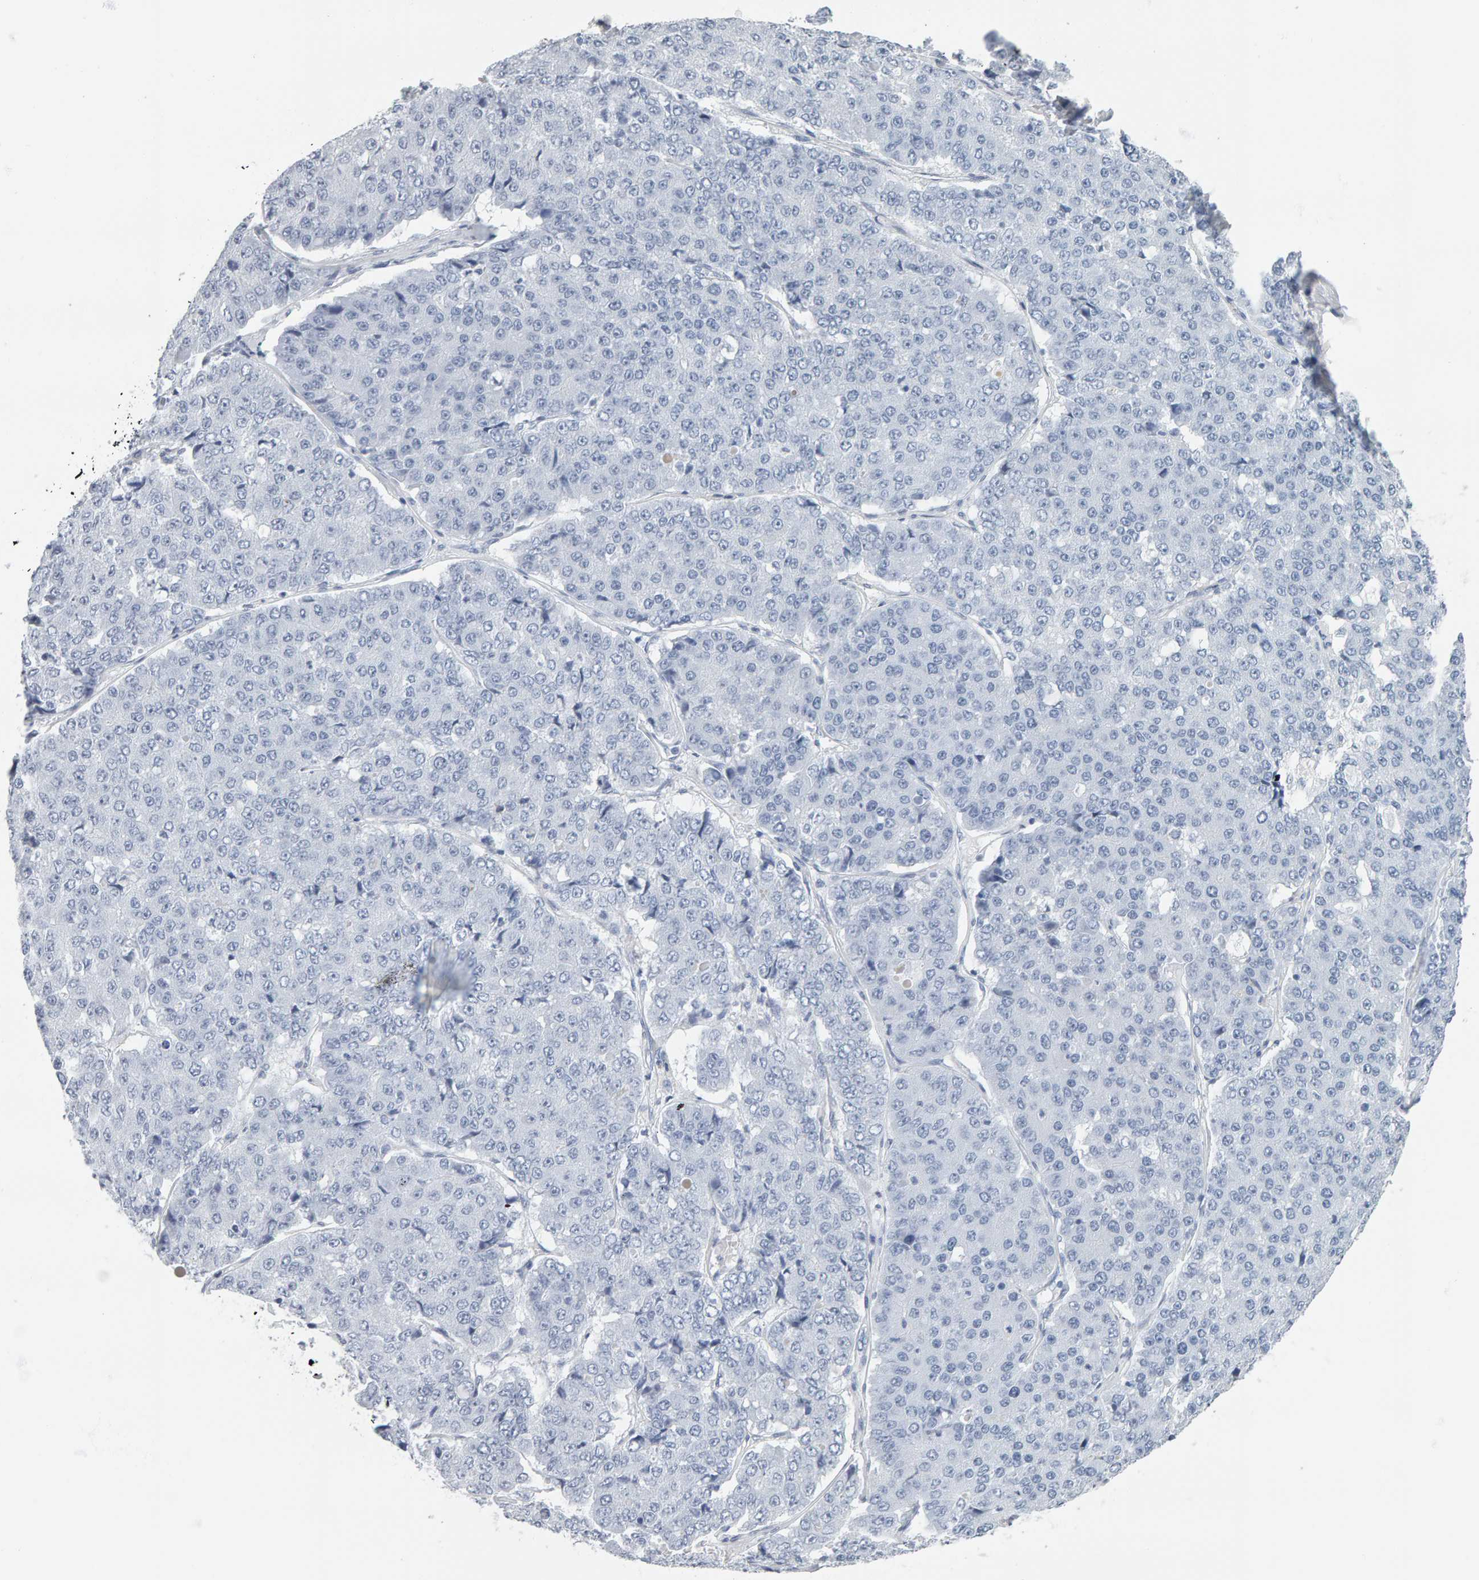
{"staining": {"intensity": "negative", "quantity": "none", "location": "none"}, "tissue": "pancreatic cancer", "cell_type": "Tumor cells", "image_type": "cancer", "snomed": [{"axis": "morphology", "description": "Adenocarcinoma, NOS"}, {"axis": "topography", "description": "Pancreas"}], "caption": "Histopathology image shows no significant protein staining in tumor cells of pancreatic cancer.", "gene": "SPACA3", "patient": {"sex": "male", "age": 50}}